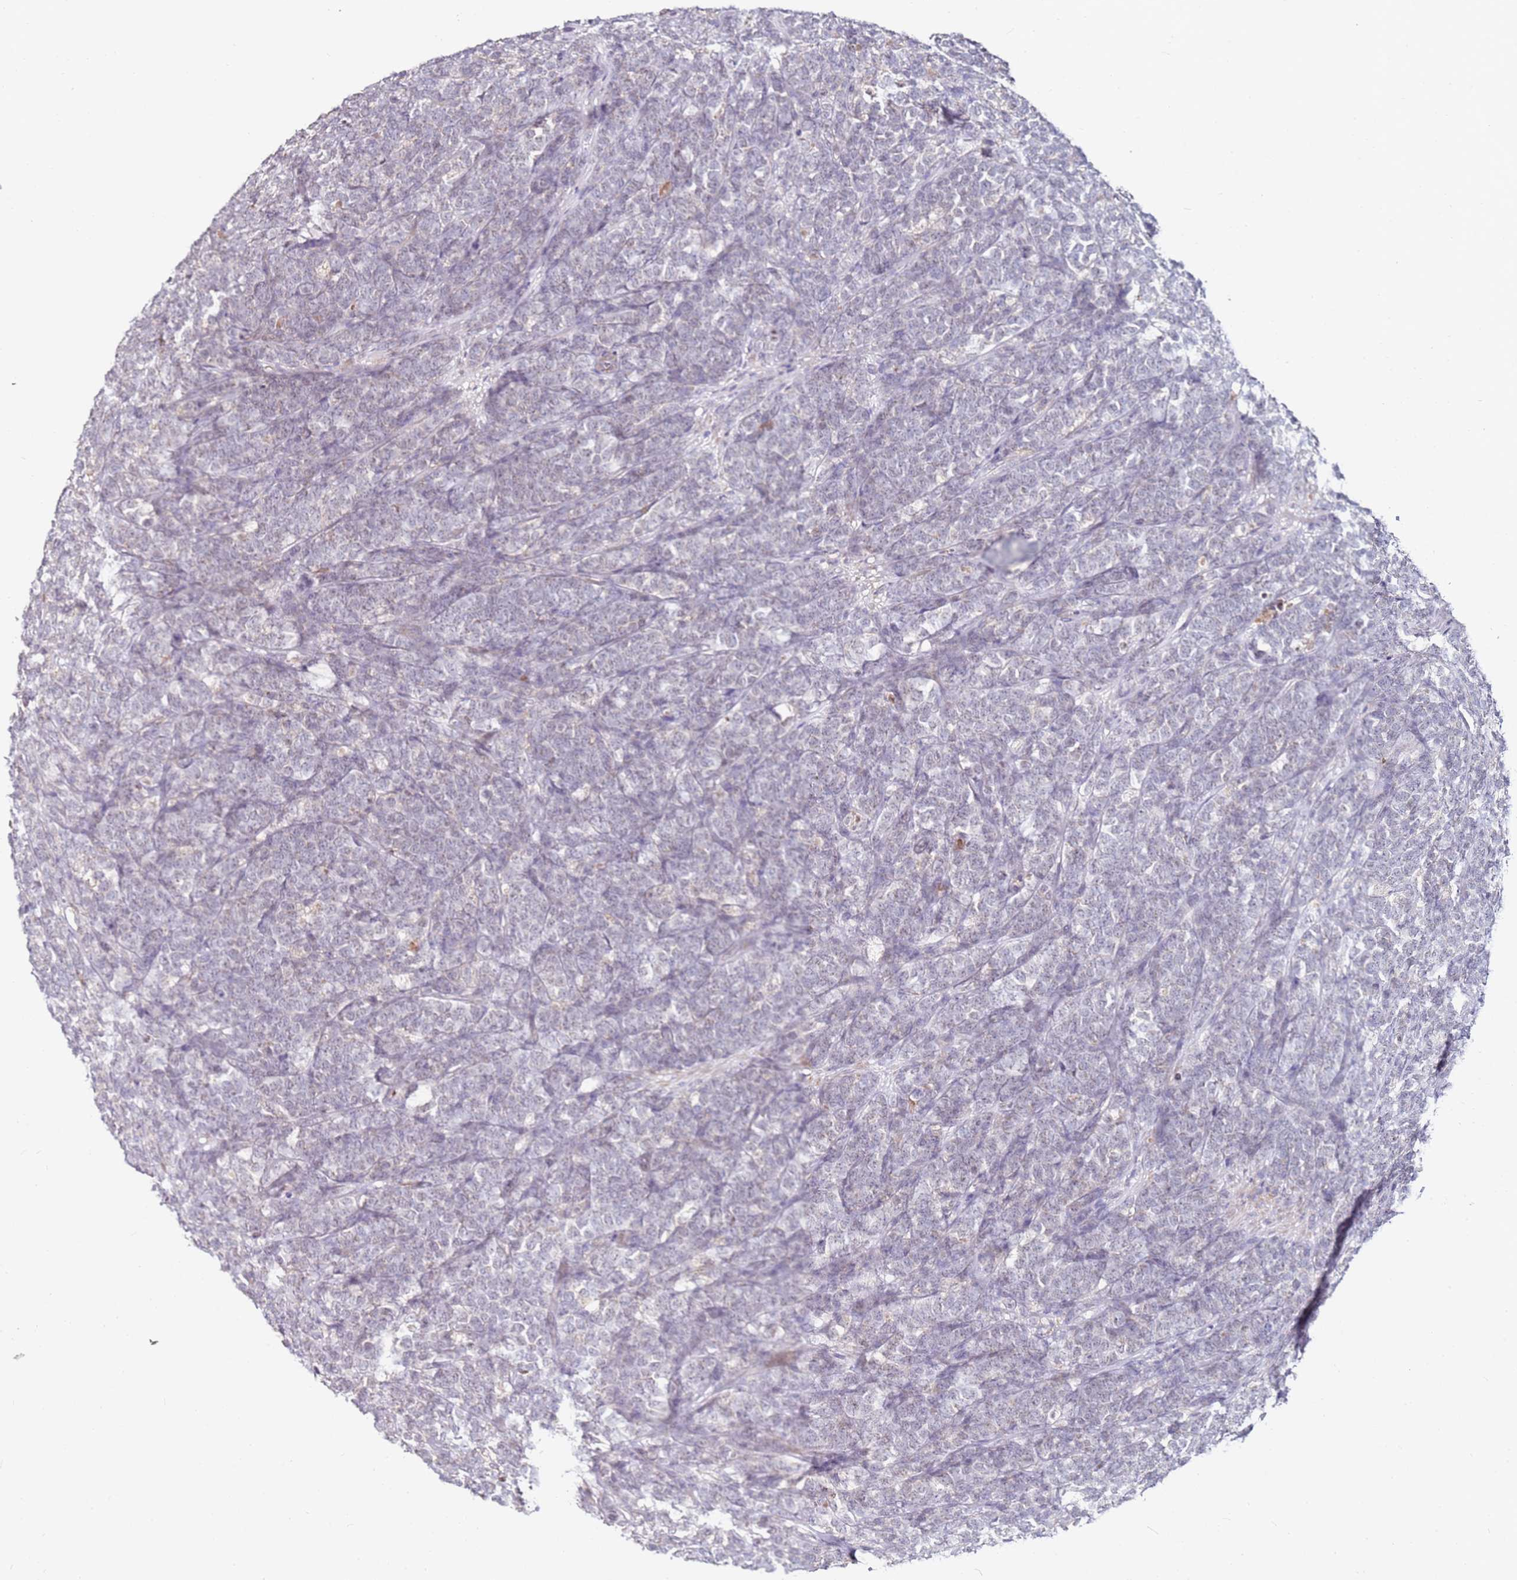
{"staining": {"intensity": "negative", "quantity": "none", "location": "none"}, "tissue": "lymphoma", "cell_type": "Tumor cells", "image_type": "cancer", "snomed": [{"axis": "morphology", "description": "Malignant lymphoma, non-Hodgkin's type, High grade"}, {"axis": "topography", "description": "Small intestine"}], "caption": "High power microscopy image of an immunohistochemistry (IHC) micrograph of lymphoma, revealing no significant staining in tumor cells.", "gene": "RARS2", "patient": {"sex": "male", "age": 8}}